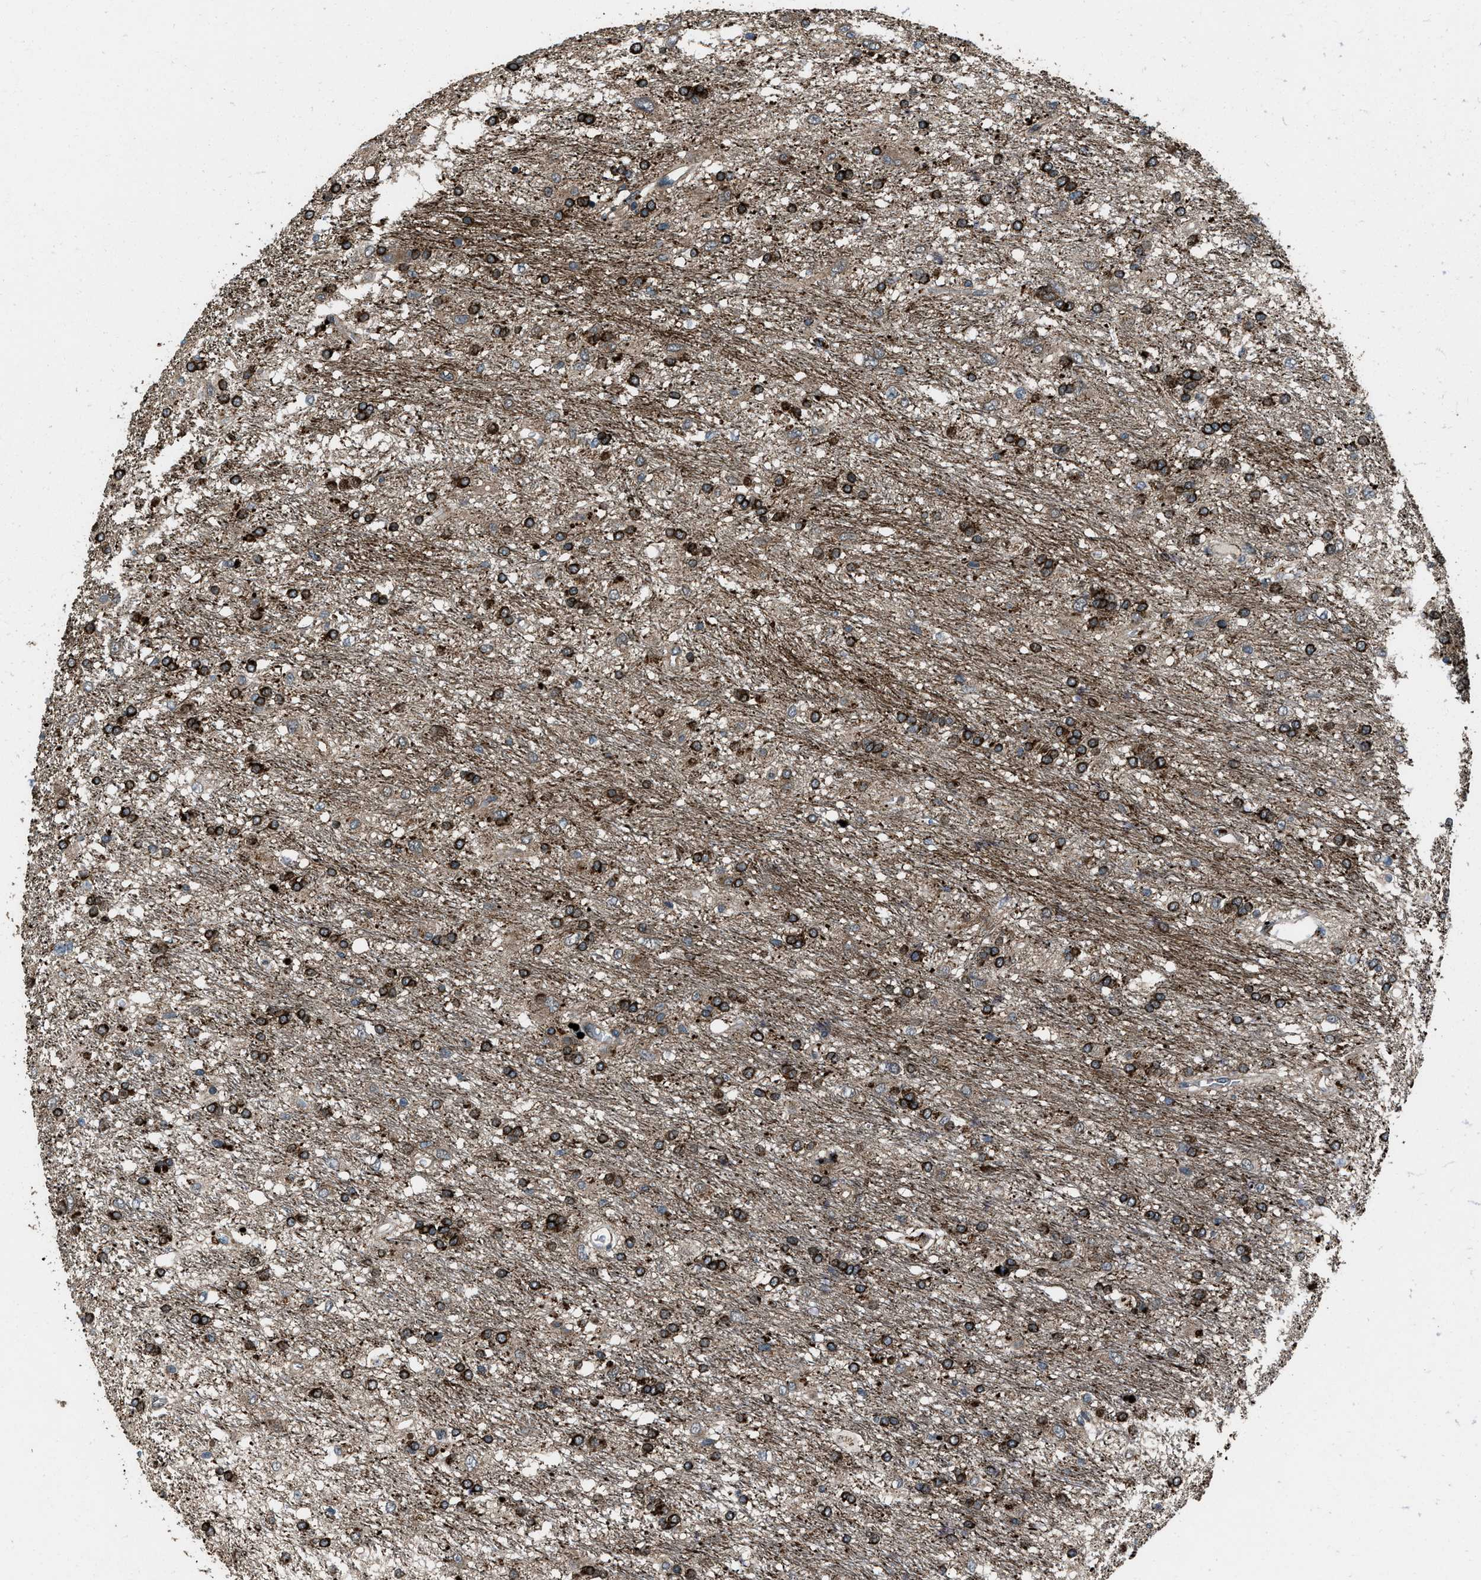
{"staining": {"intensity": "strong", "quantity": ">75%", "location": "cytoplasmic/membranous"}, "tissue": "glioma", "cell_type": "Tumor cells", "image_type": "cancer", "snomed": [{"axis": "morphology", "description": "Glioma, malignant, Low grade"}, {"axis": "topography", "description": "Brain"}], "caption": "Glioma stained for a protein exhibits strong cytoplasmic/membranous positivity in tumor cells.", "gene": "IRAK4", "patient": {"sex": "male", "age": 77}}